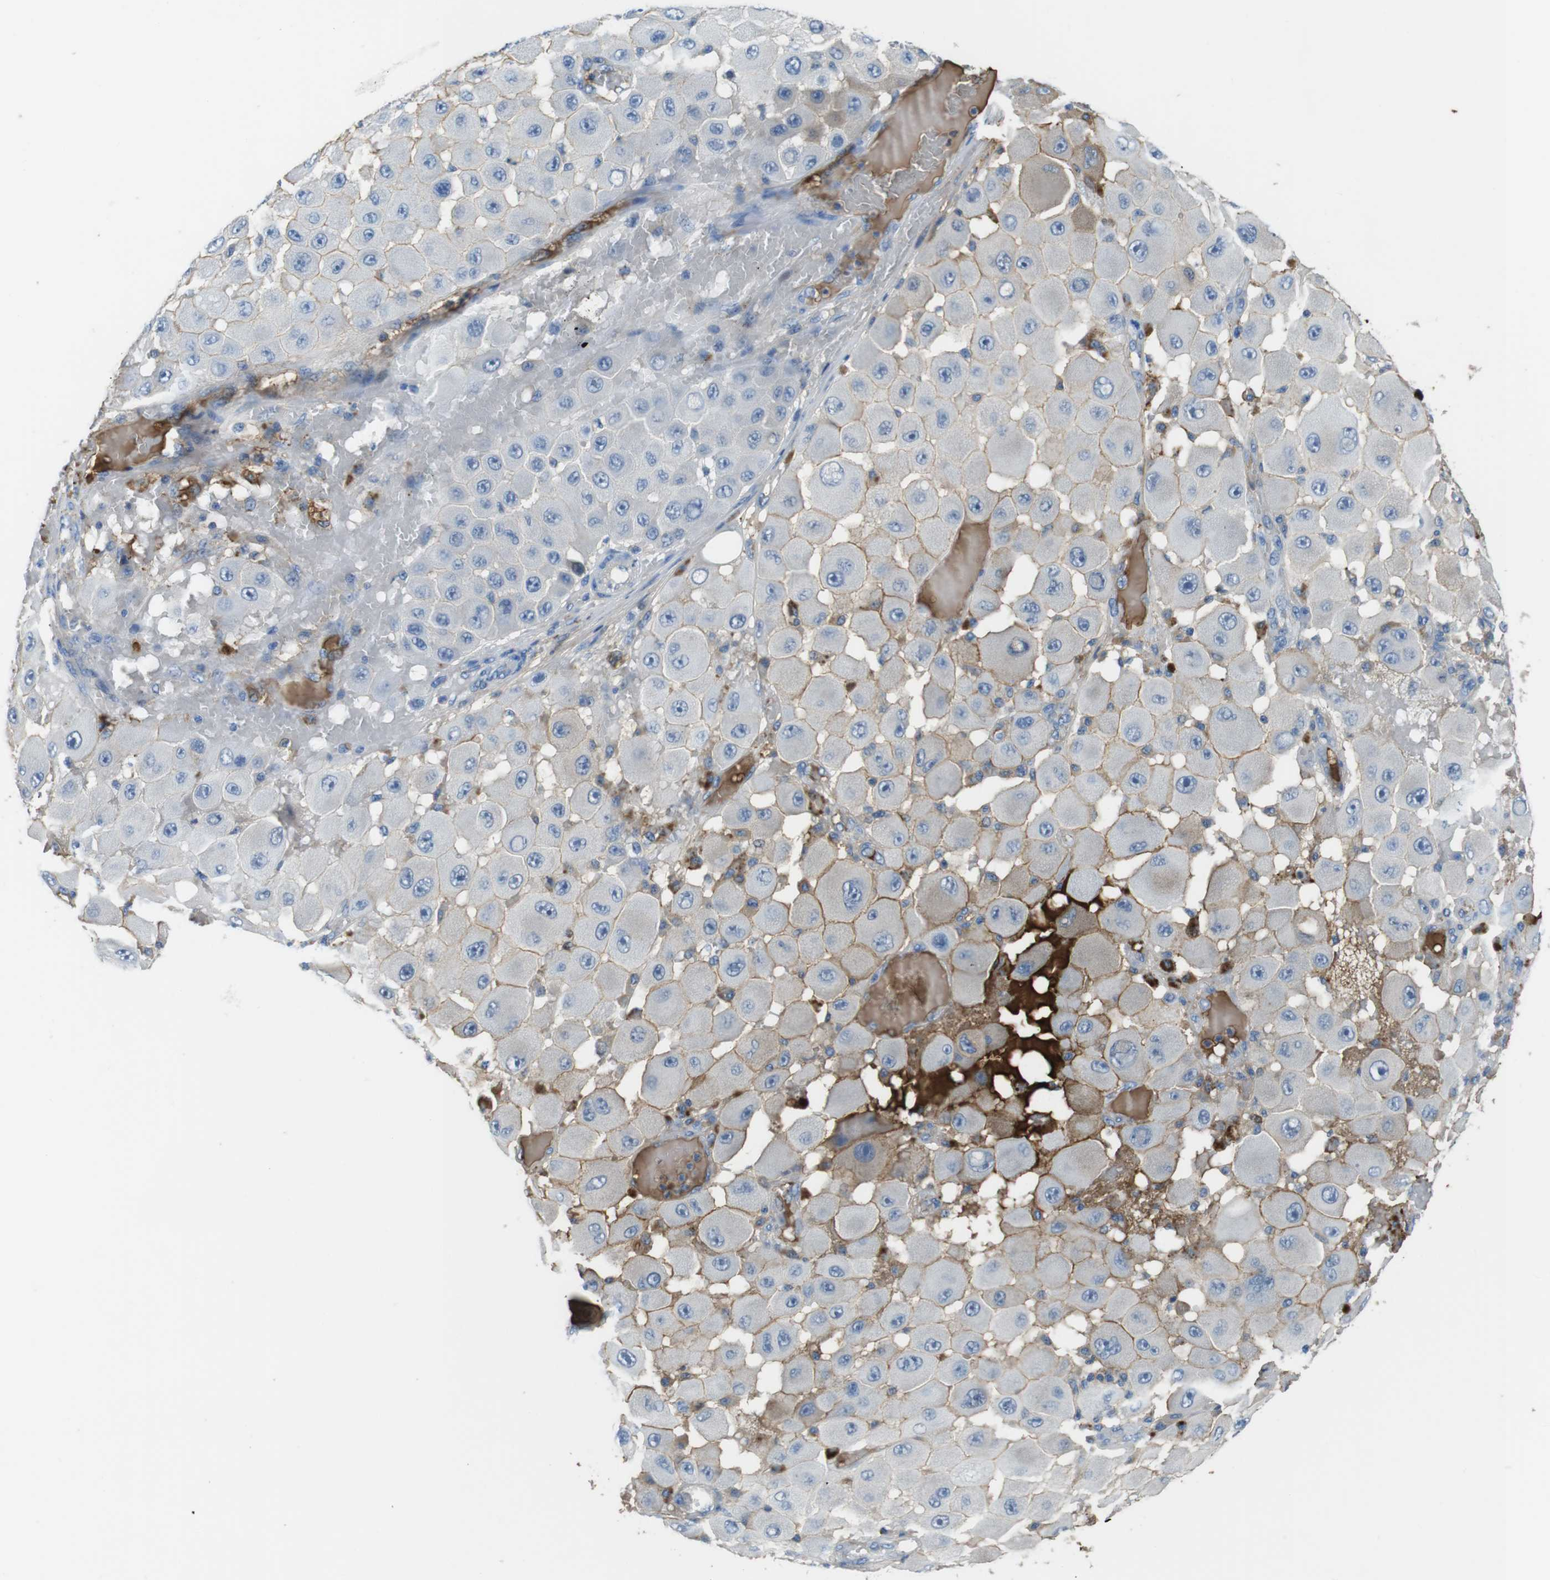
{"staining": {"intensity": "weak", "quantity": "25%-75%", "location": "cytoplasmic/membranous"}, "tissue": "melanoma", "cell_type": "Tumor cells", "image_type": "cancer", "snomed": [{"axis": "morphology", "description": "Malignant melanoma, NOS"}, {"axis": "topography", "description": "Skin"}], "caption": "Protein expression analysis of human melanoma reveals weak cytoplasmic/membranous staining in approximately 25%-75% of tumor cells. Nuclei are stained in blue.", "gene": "TMPRSS15", "patient": {"sex": "female", "age": 81}}